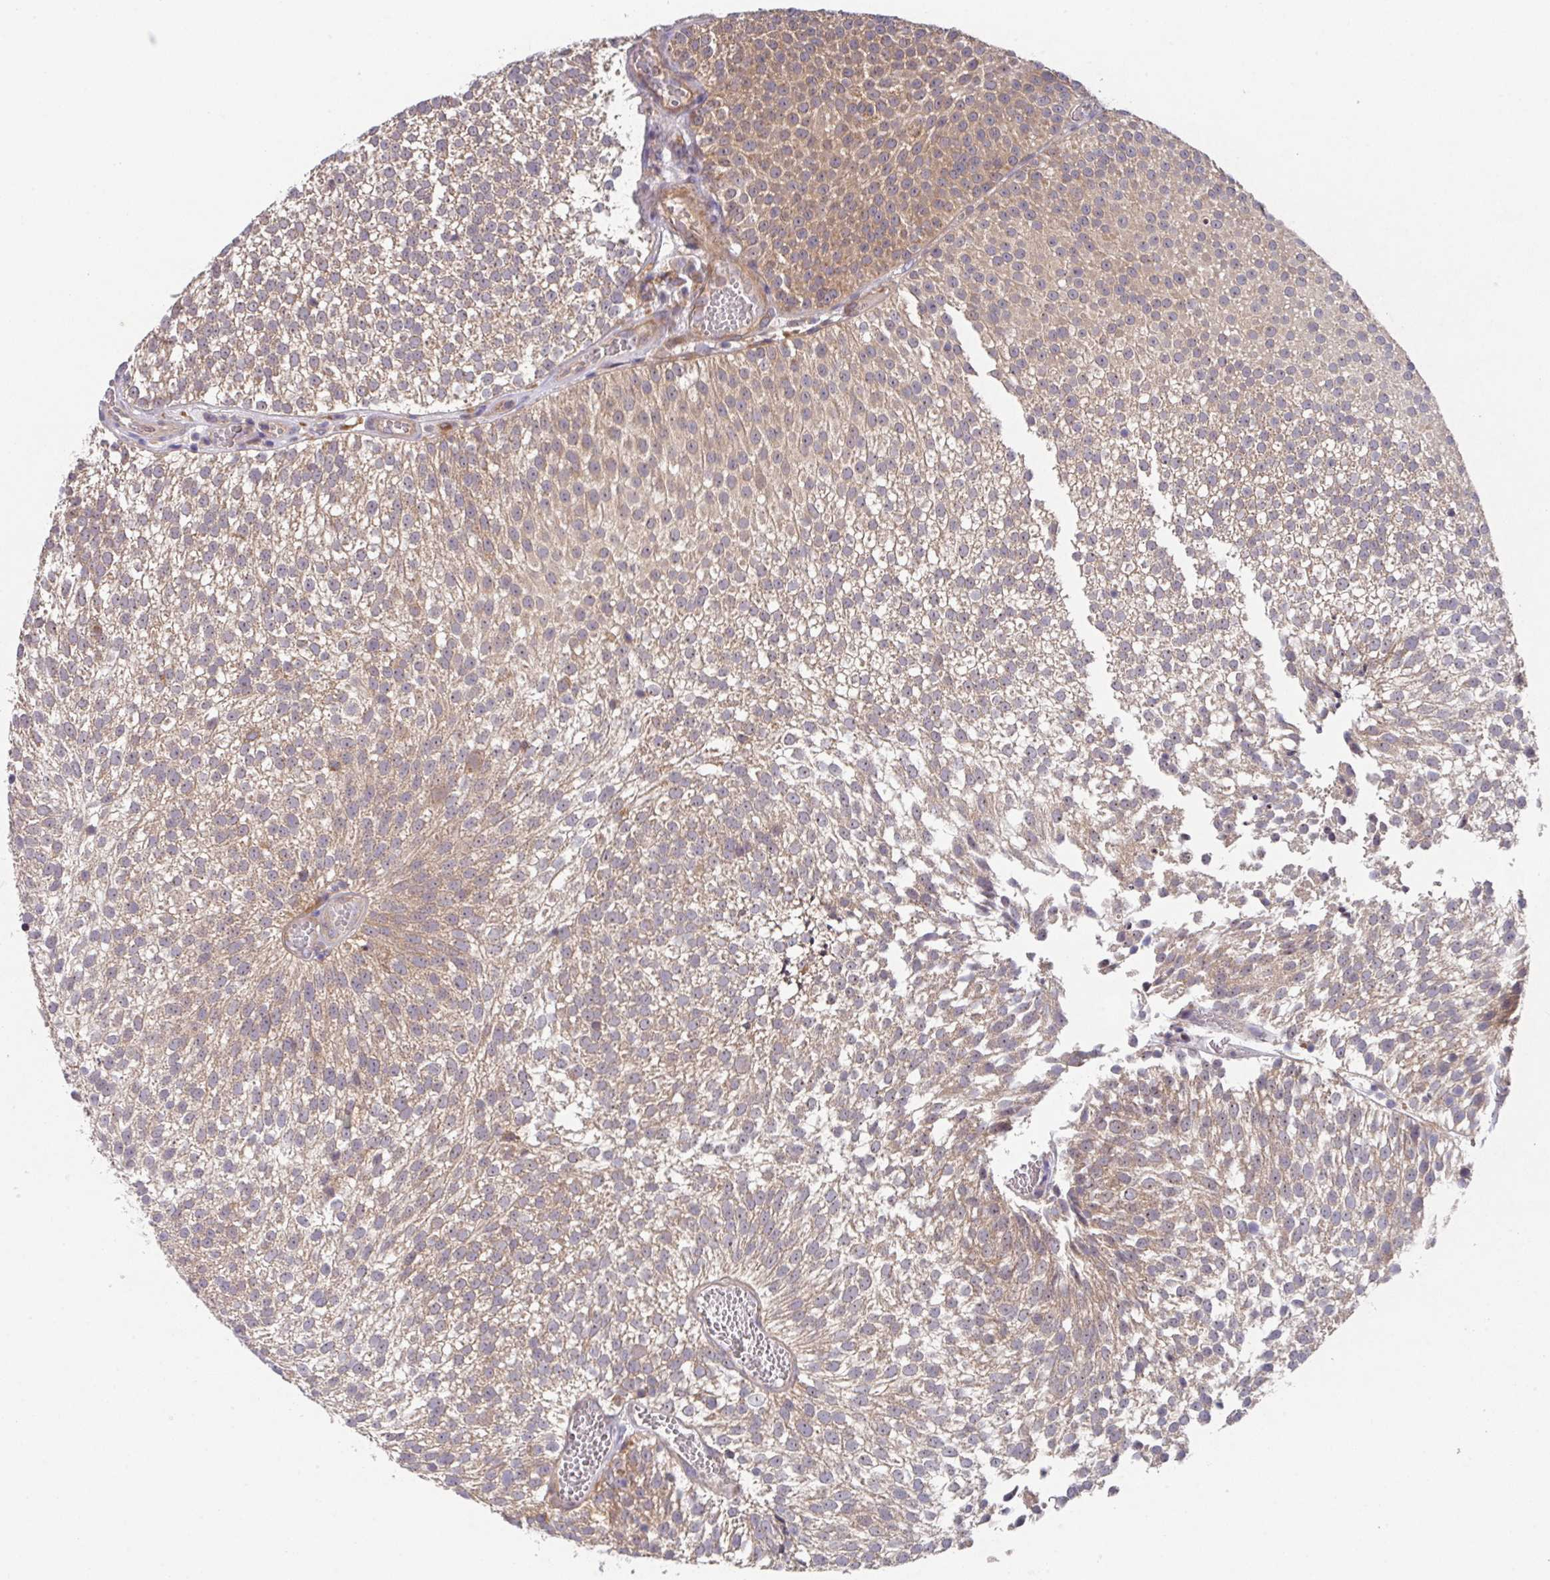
{"staining": {"intensity": "moderate", "quantity": ">75%", "location": "cytoplasmic/membranous"}, "tissue": "urothelial cancer", "cell_type": "Tumor cells", "image_type": "cancer", "snomed": [{"axis": "morphology", "description": "Urothelial carcinoma, Low grade"}, {"axis": "topography", "description": "Urinary bladder"}], "caption": "Moderate cytoplasmic/membranous protein expression is identified in about >75% of tumor cells in urothelial carcinoma (low-grade). (DAB IHC, brown staining for protein, blue staining for nuclei).", "gene": "TRIM14", "patient": {"sex": "female", "age": 79}}